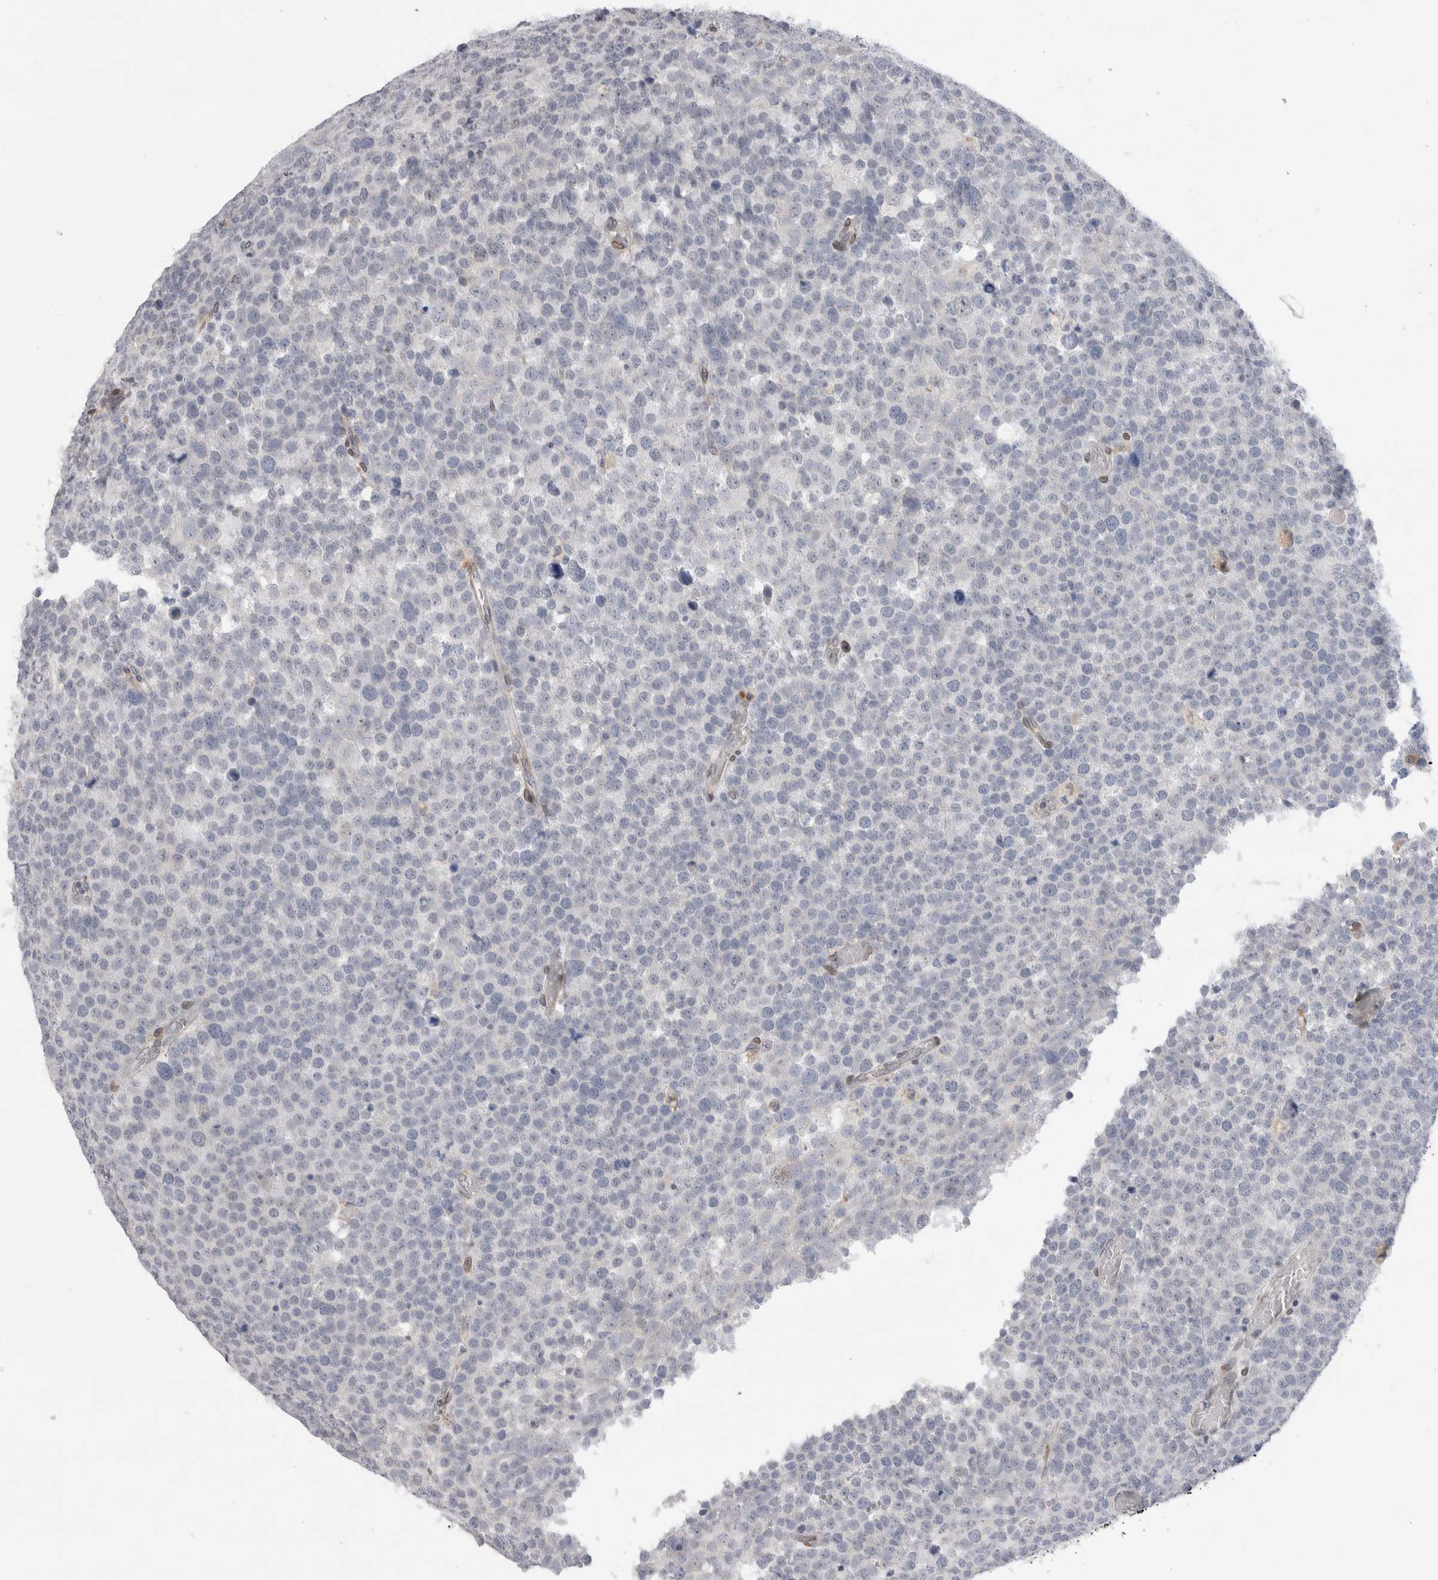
{"staining": {"intensity": "negative", "quantity": "none", "location": "none"}, "tissue": "testis cancer", "cell_type": "Tumor cells", "image_type": "cancer", "snomed": [{"axis": "morphology", "description": "Seminoma, NOS"}, {"axis": "topography", "description": "Testis"}], "caption": "Immunohistochemistry image of neoplastic tissue: human seminoma (testis) stained with DAB shows no significant protein staining in tumor cells.", "gene": "VCPIP1", "patient": {"sex": "male", "age": 71}}